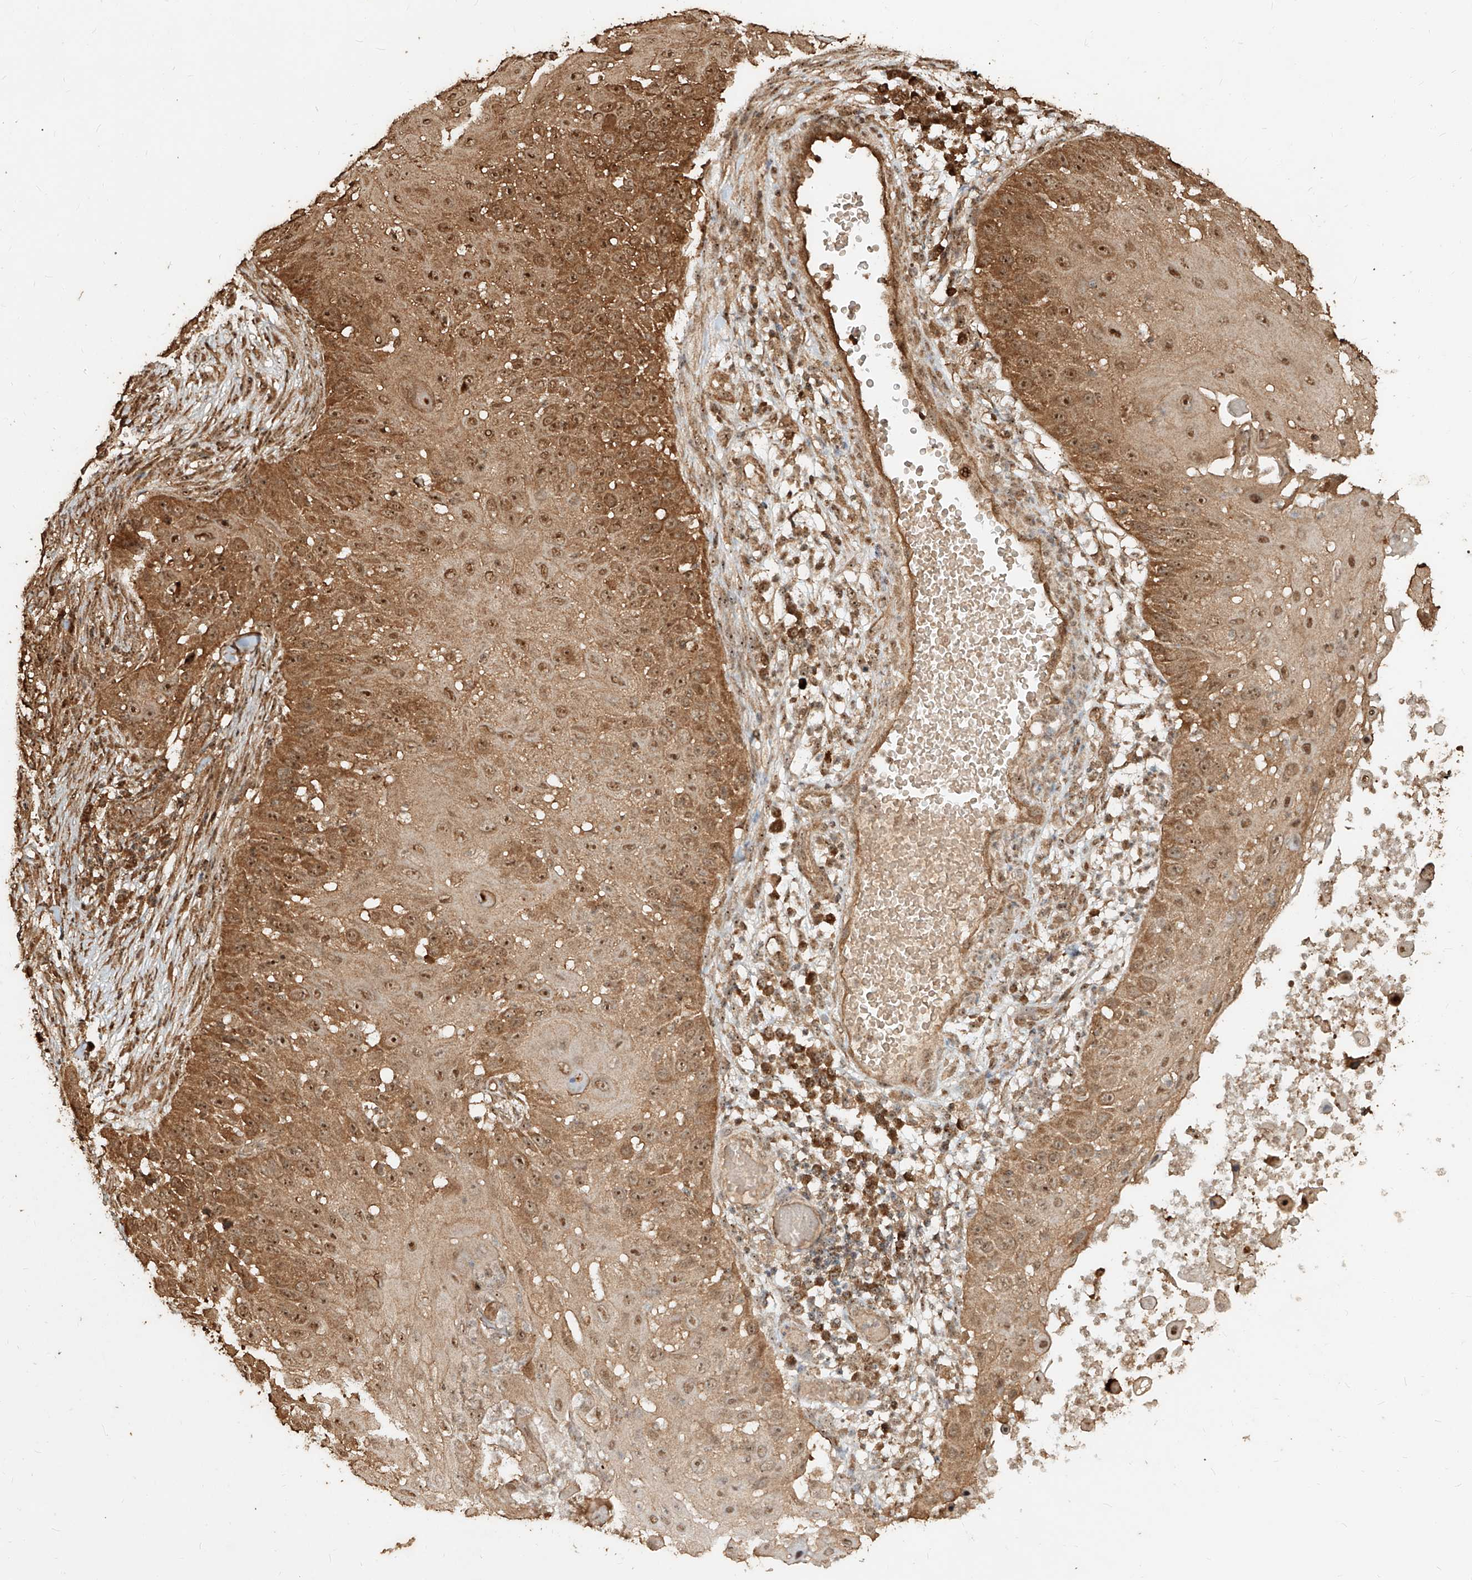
{"staining": {"intensity": "moderate", "quantity": ">75%", "location": "cytoplasmic/membranous,nuclear"}, "tissue": "skin cancer", "cell_type": "Tumor cells", "image_type": "cancer", "snomed": [{"axis": "morphology", "description": "Squamous cell carcinoma, NOS"}, {"axis": "topography", "description": "Skin"}], "caption": "Brown immunohistochemical staining in squamous cell carcinoma (skin) displays moderate cytoplasmic/membranous and nuclear expression in about >75% of tumor cells.", "gene": "ZNF660", "patient": {"sex": "female", "age": 44}}